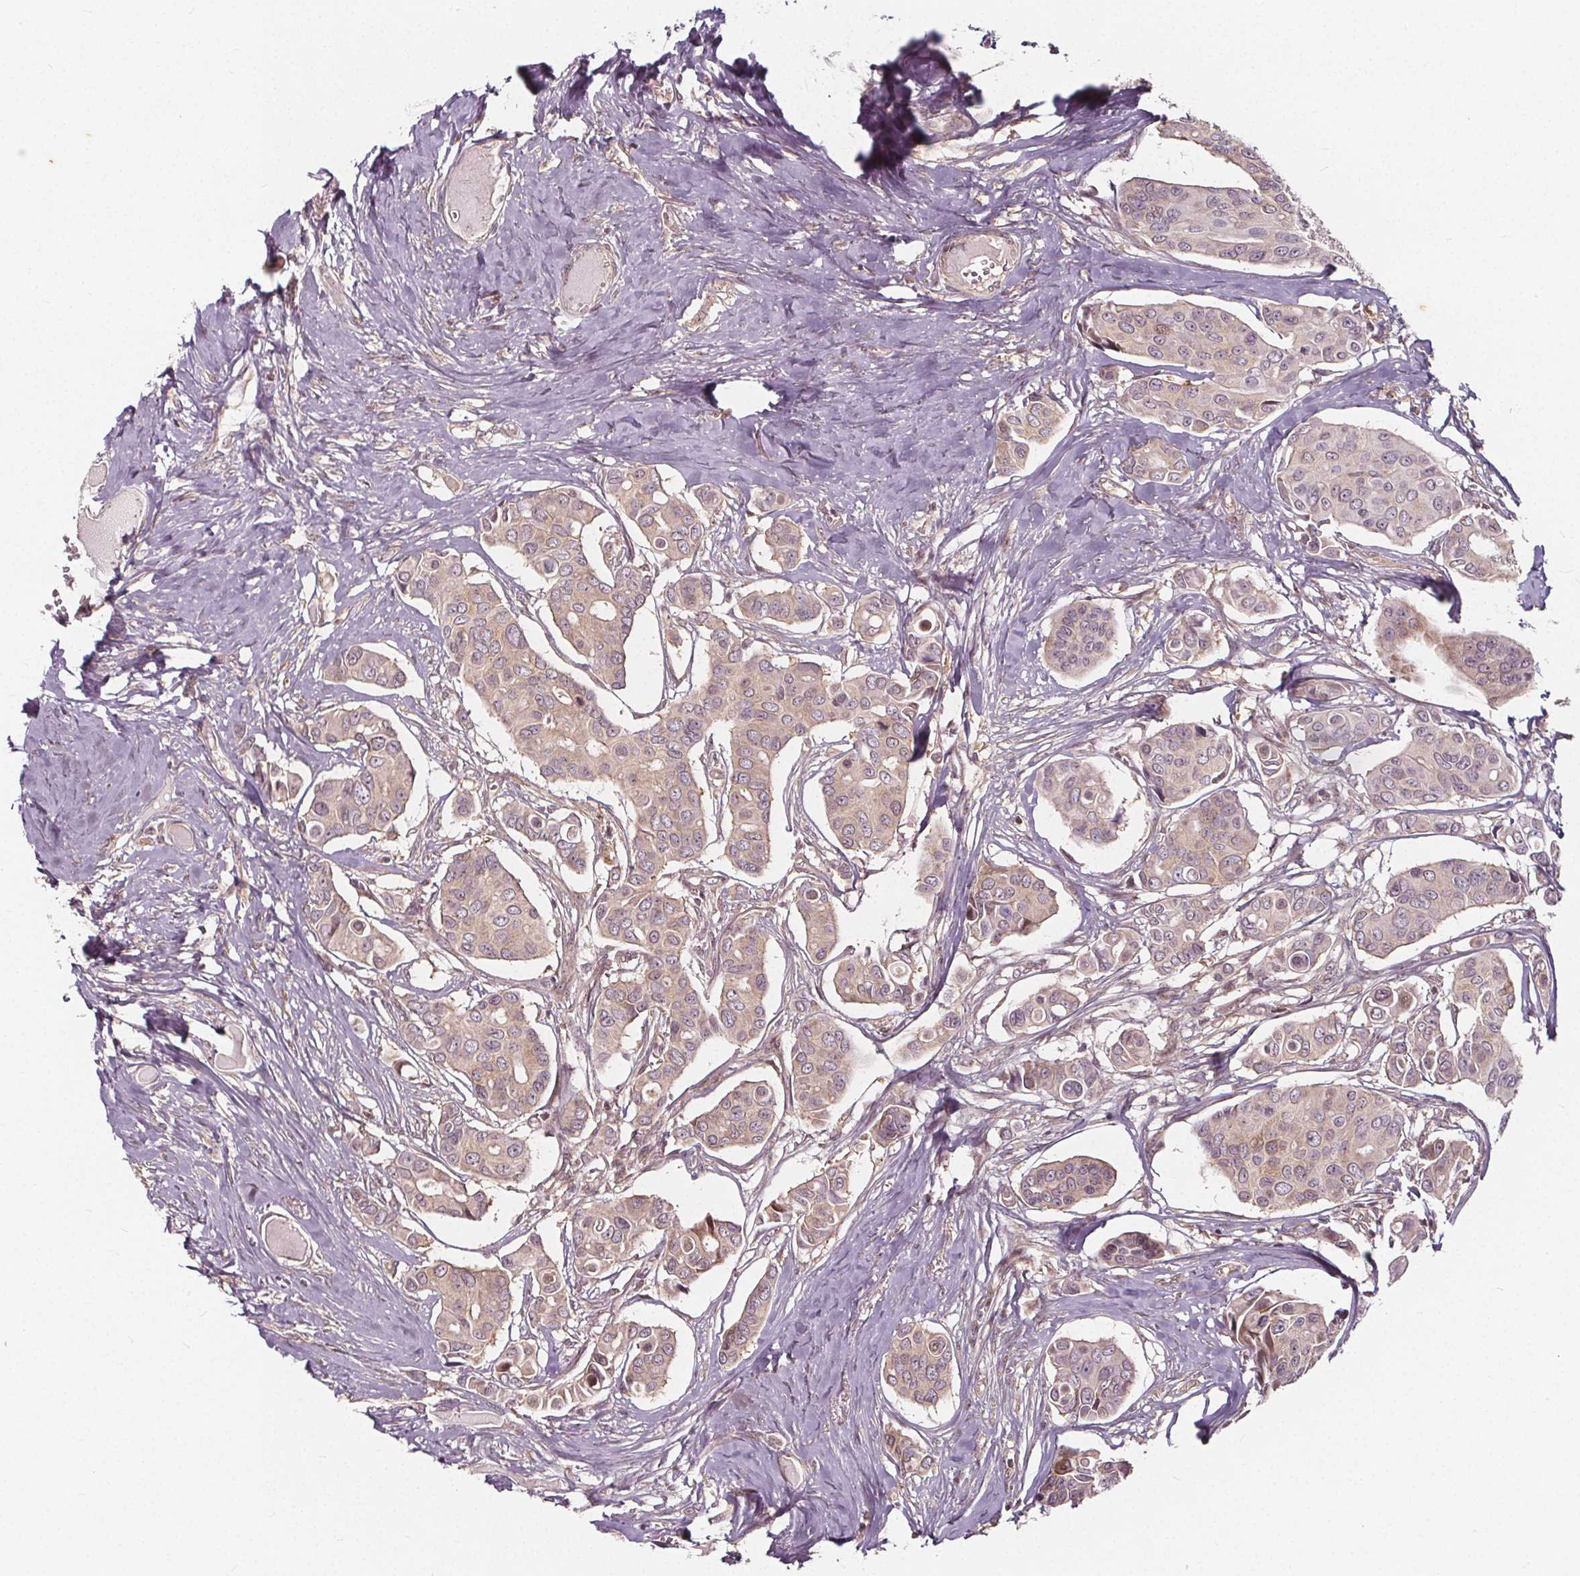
{"staining": {"intensity": "weak", "quantity": ">75%", "location": "cytoplasmic/membranous"}, "tissue": "breast cancer", "cell_type": "Tumor cells", "image_type": "cancer", "snomed": [{"axis": "morphology", "description": "Duct carcinoma"}, {"axis": "topography", "description": "Breast"}], "caption": "Approximately >75% of tumor cells in invasive ductal carcinoma (breast) exhibit weak cytoplasmic/membranous protein staining as visualized by brown immunohistochemical staining.", "gene": "AKT1S1", "patient": {"sex": "female", "age": 54}}